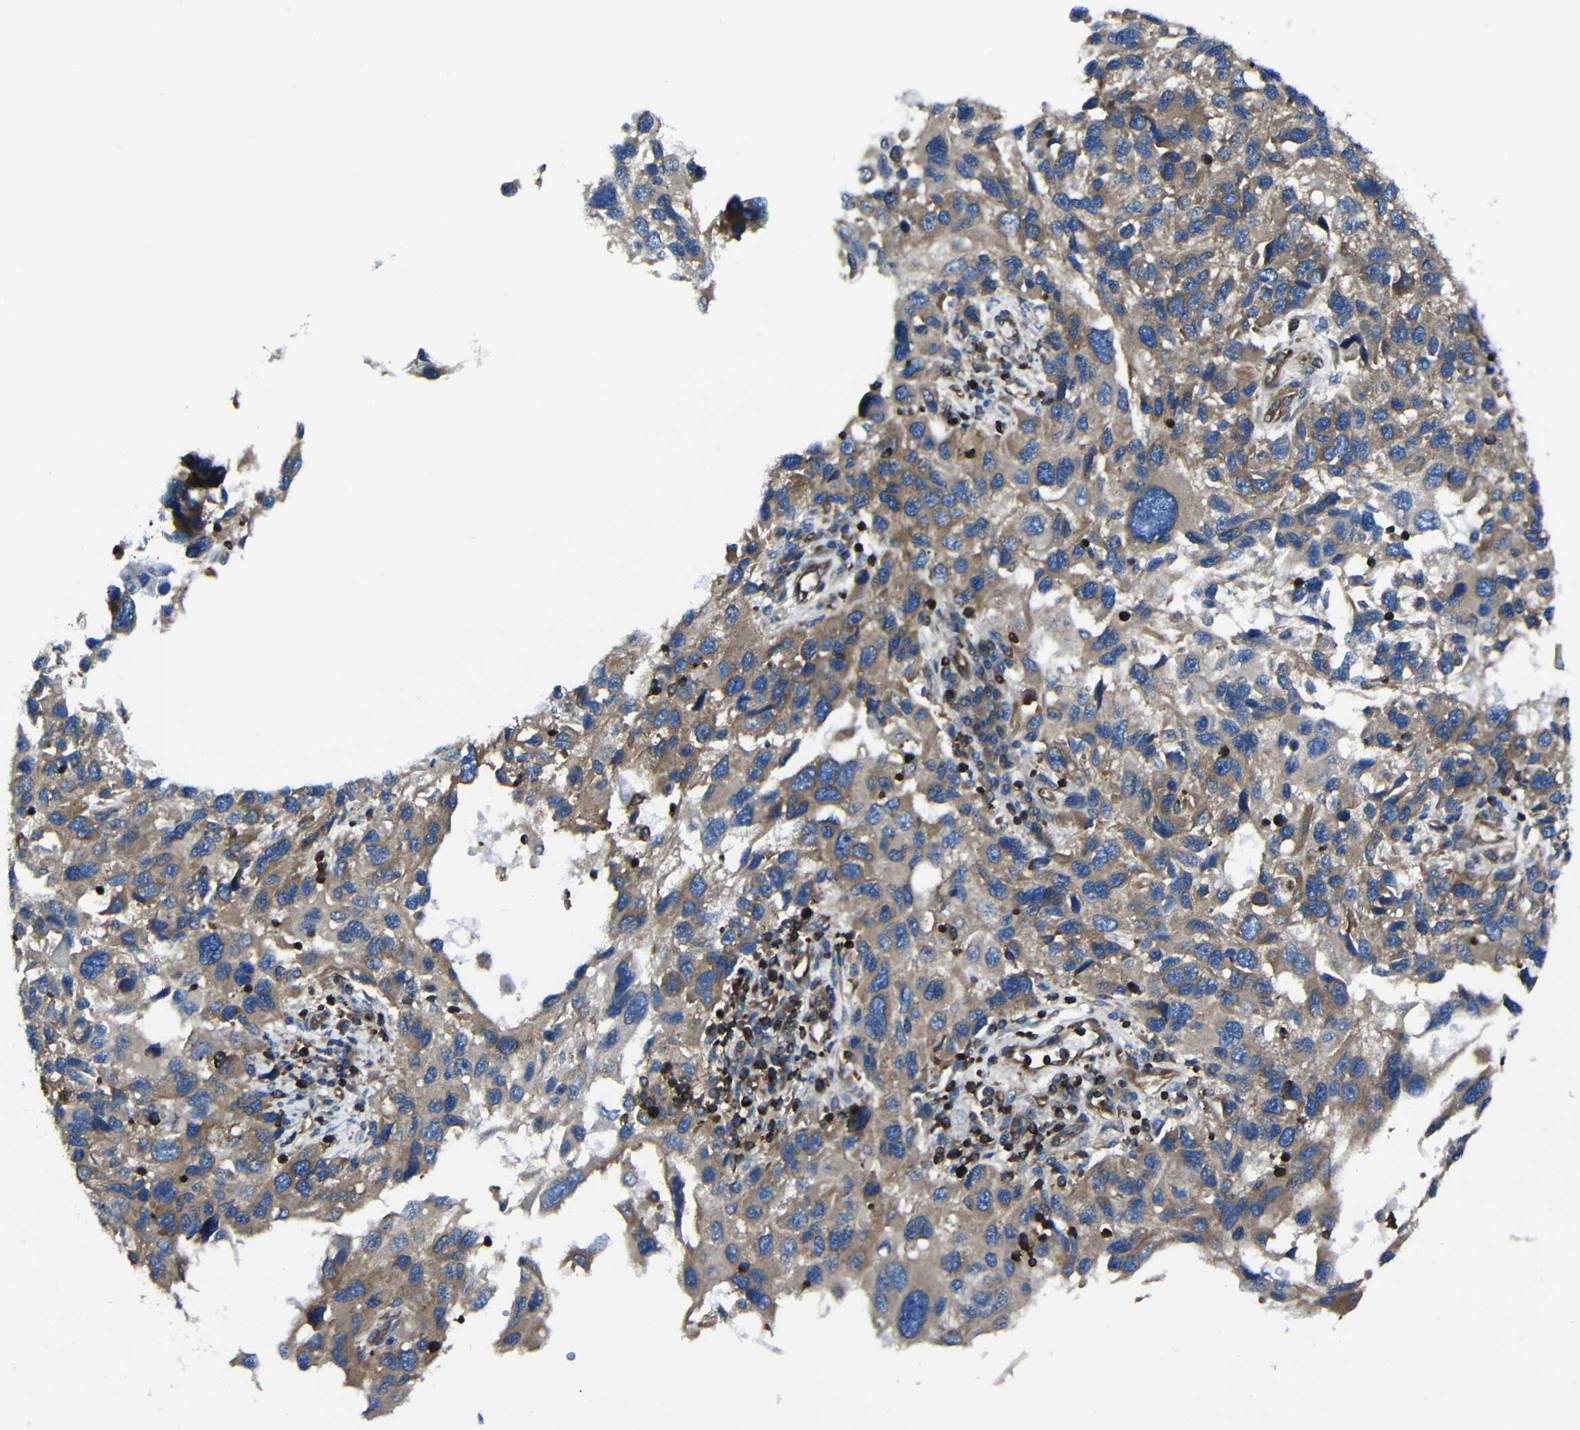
{"staining": {"intensity": "moderate", "quantity": ">75%", "location": "cytoplasmic/membranous"}, "tissue": "melanoma", "cell_type": "Tumor cells", "image_type": "cancer", "snomed": [{"axis": "morphology", "description": "Malignant melanoma, NOS"}, {"axis": "topography", "description": "Skin"}], "caption": "Immunohistochemical staining of malignant melanoma demonstrates moderate cytoplasmic/membranous protein expression in approximately >75% of tumor cells.", "gene": "ARHGEF1", "patient": {"sex": "male", "age": 53}}